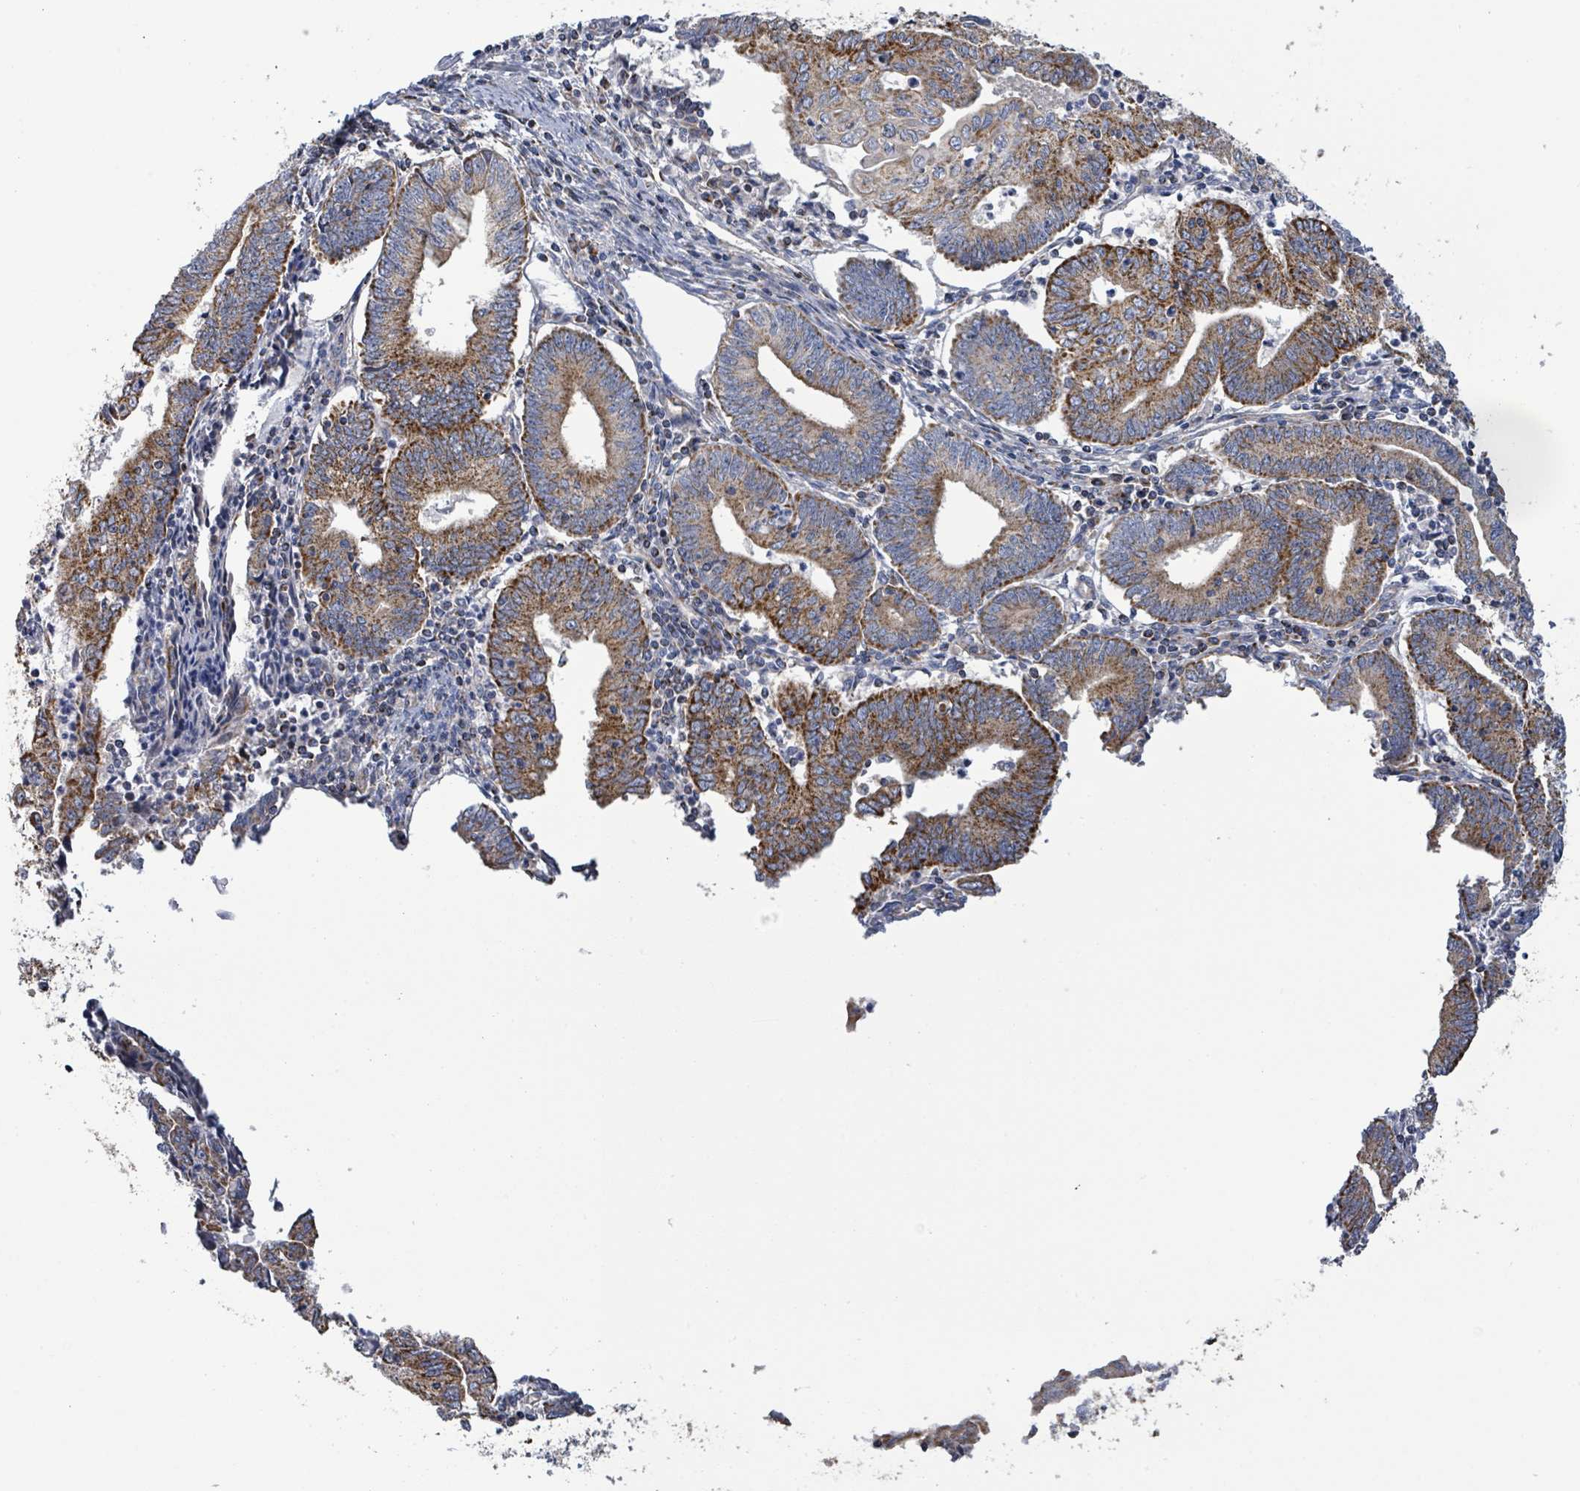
{"staining": {"intensity": "moderate", "quantity": ">75%", "location": "cytoplasmic/membranous"}, "tissue": "endometrial cancer", "cell_type": "Tumor cells", "image_type": "cancer", "snomed": [{"axis": "morphology", "description": "Adenocarcinoma, NOS"}, {"axis": "topography", "description": "Endometrium"}], "caption": "Immunohistochemistry (IHC) (DAB (3,3'-diaminobenzidine)) staining of human endometrial adenocarcinoma exhibits moderate cytoplasmic/membranous protein expression in about >75% of tumor cells.", "gene": "SUCLG2", "patient": {"sex": "female", "age": 60}}